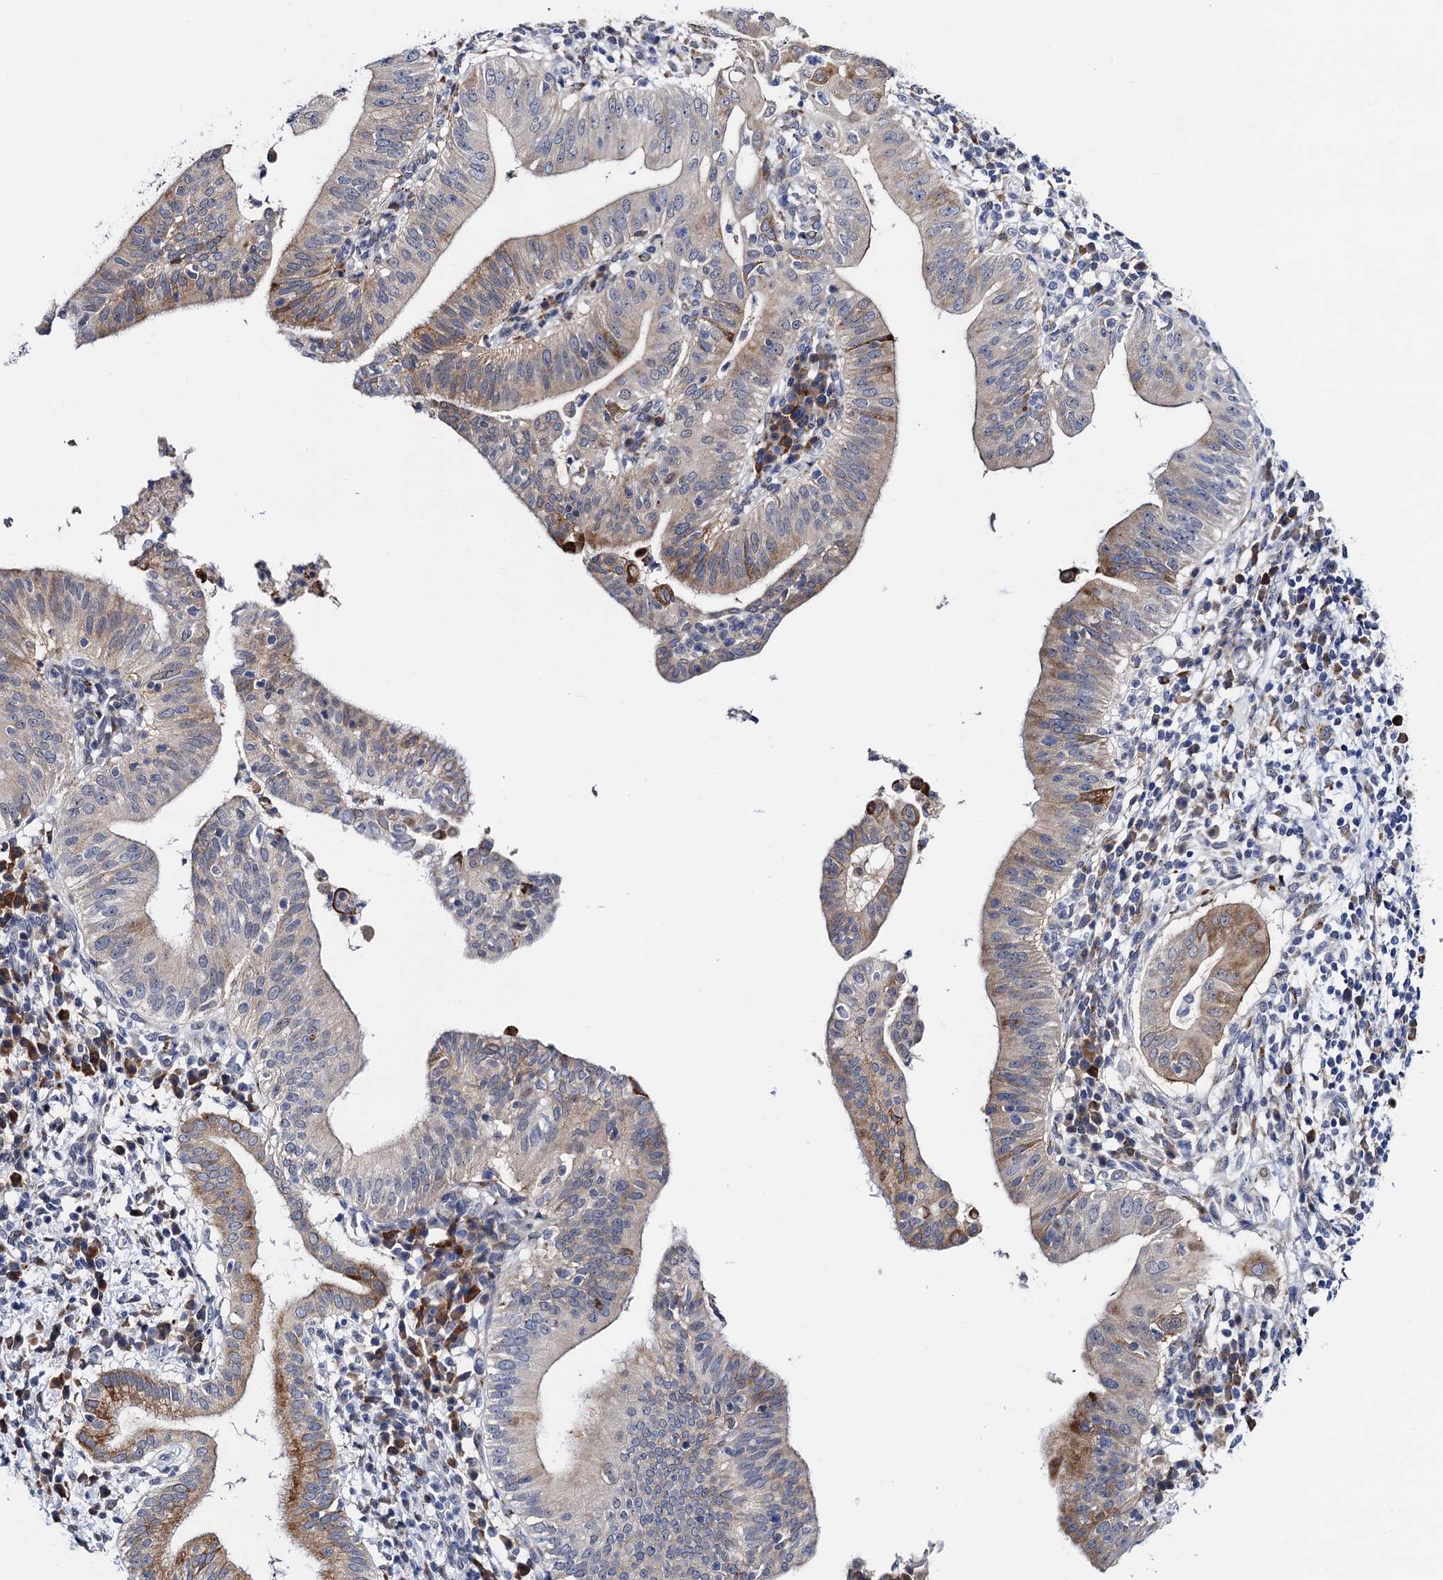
{"staining": {"intensity": "moderate", "quantity": "<25%", "location": "cytoplasmic/membranous"}, "tissue": "pancreatic cancer", "cell_type": "Tumor cells", "image_type": "cancer", "snomed": [{"axis": "morphology", "description": "Adenocarcinoma, NOS"}, {"axis": "topography", "description": "Pancreas"}], "caption": "A high-resolution micrograph shows IHC staining of pancreatic adenocarcinoma, which shows moderate cytoplasmic/membranous positivity in about <25% of tumor cells. The protein of interest is shown in brown color, while the nuclei are stained blue.", "gene": "SLC7A10", "patient": {"sex": "male", "age": 68}}